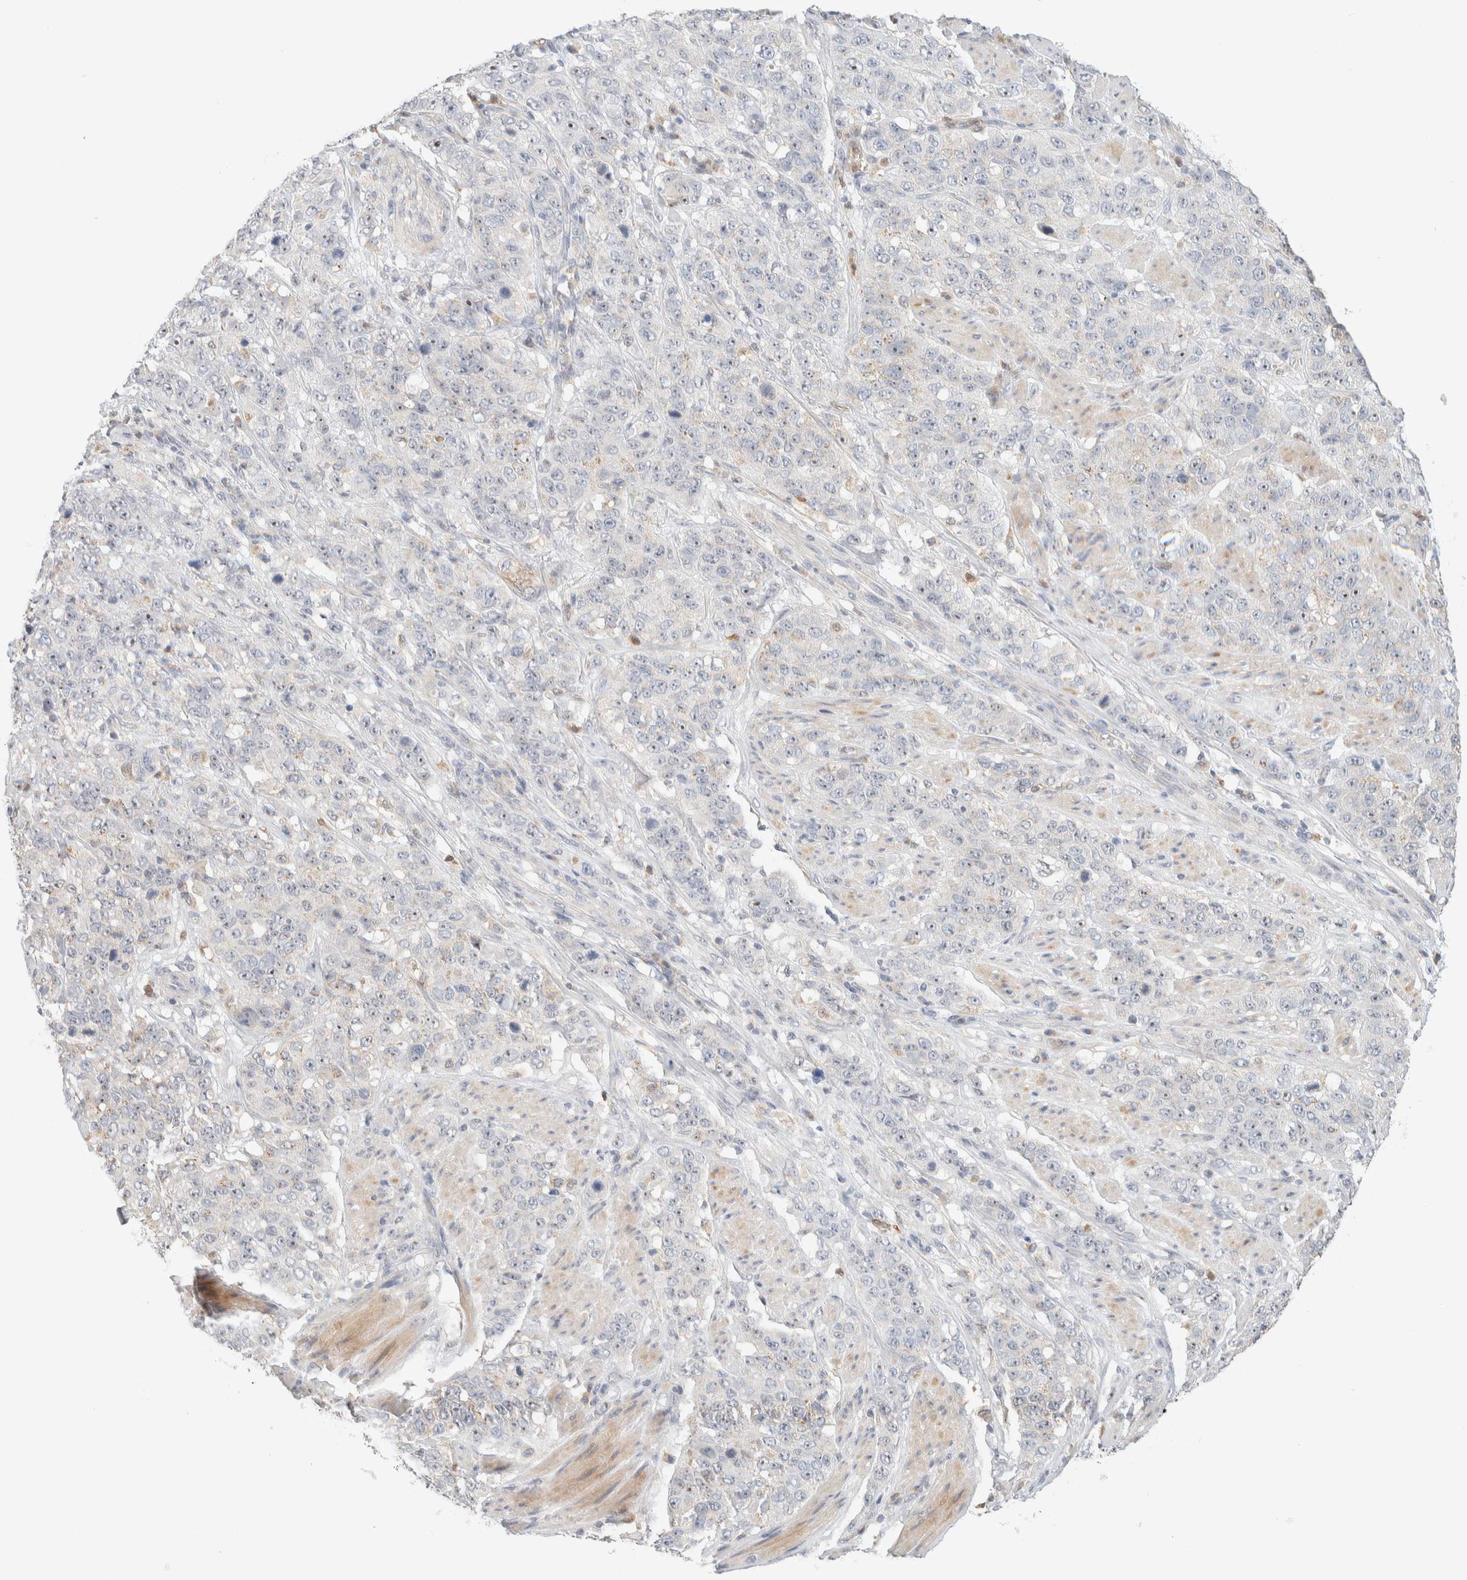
{"staining": {"intensity": "negative", "quantity": "none", "location": "none"}, "tissue": "stomach cancer", "cell_type": "Tumor cells", "image_type": "cancer", "snomed": [{"axis": "morphology", "description": "Adenocarcinoma, NOS"}, {"axis": "topography", "description": "Stomach"}], "caption": "DAB (3,3'-diaminobenzidine) immunohistochemical staining of human stomach cancer reveals no significant expression in tumor cells.", "gene": "HDHD3", "patient": {"sex": "male", "age": 48}}